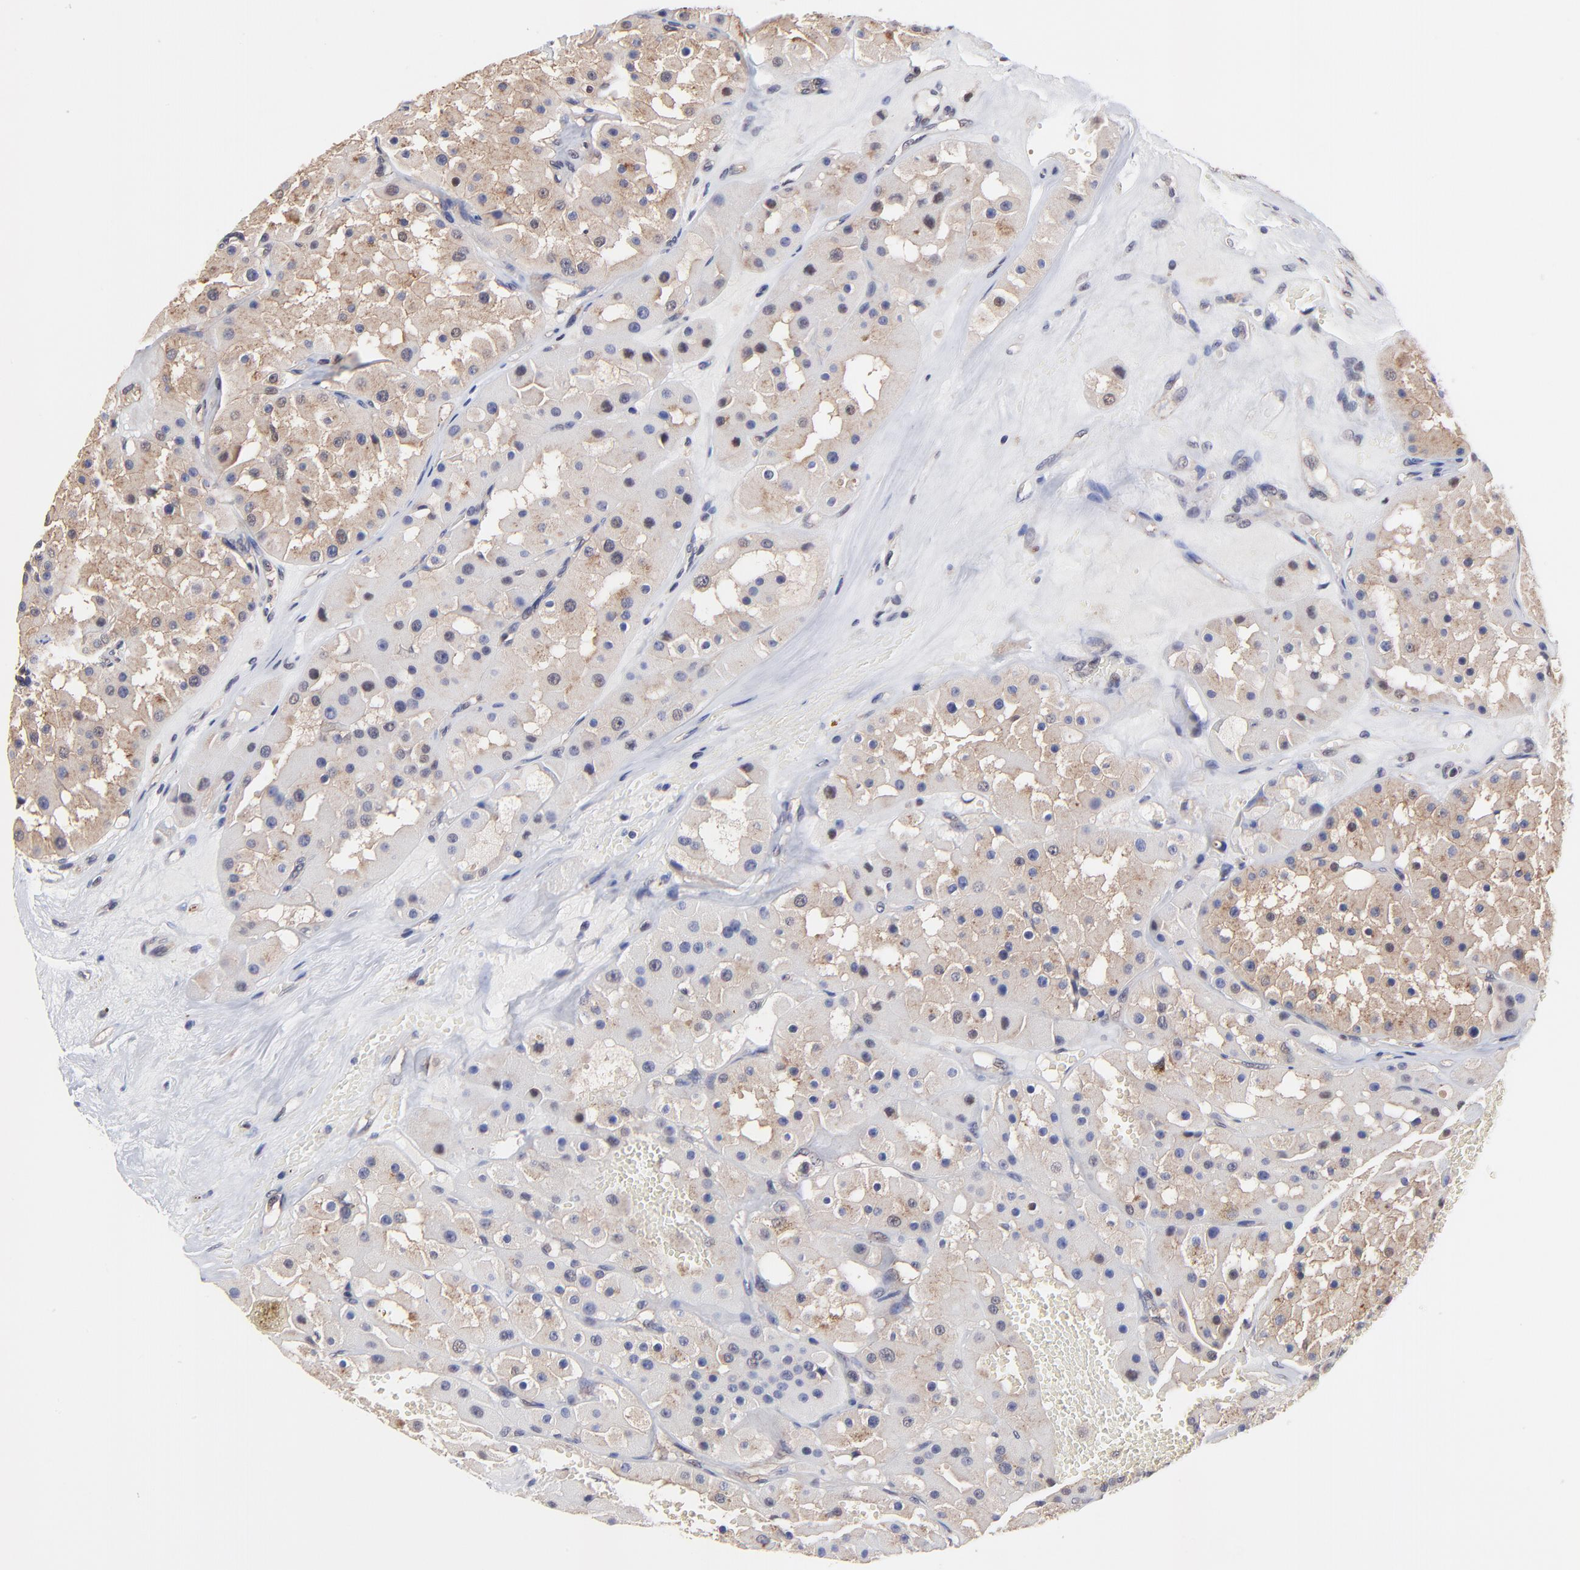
{"staining": {"intensity": "moderate", "quantity": "25%-75%", "location": "cytoplasmic/membranous"}, "tissue": "renal cancer", "cell_type": "Tumor cells", "image_type": "cancer", "snomed": [{"axis": "morphology", "description": "Adenocarcinoma, uncertain malignant potential"}, {"axis": "topography", "description": "Kidney"}], "caption": "A brown stain shows moderate cytoplasmic/membranous expression of a protein in human renal cancer tumor cells.", "gene": "PSMA6", "patient": {"sex": "male", "age": 63}}